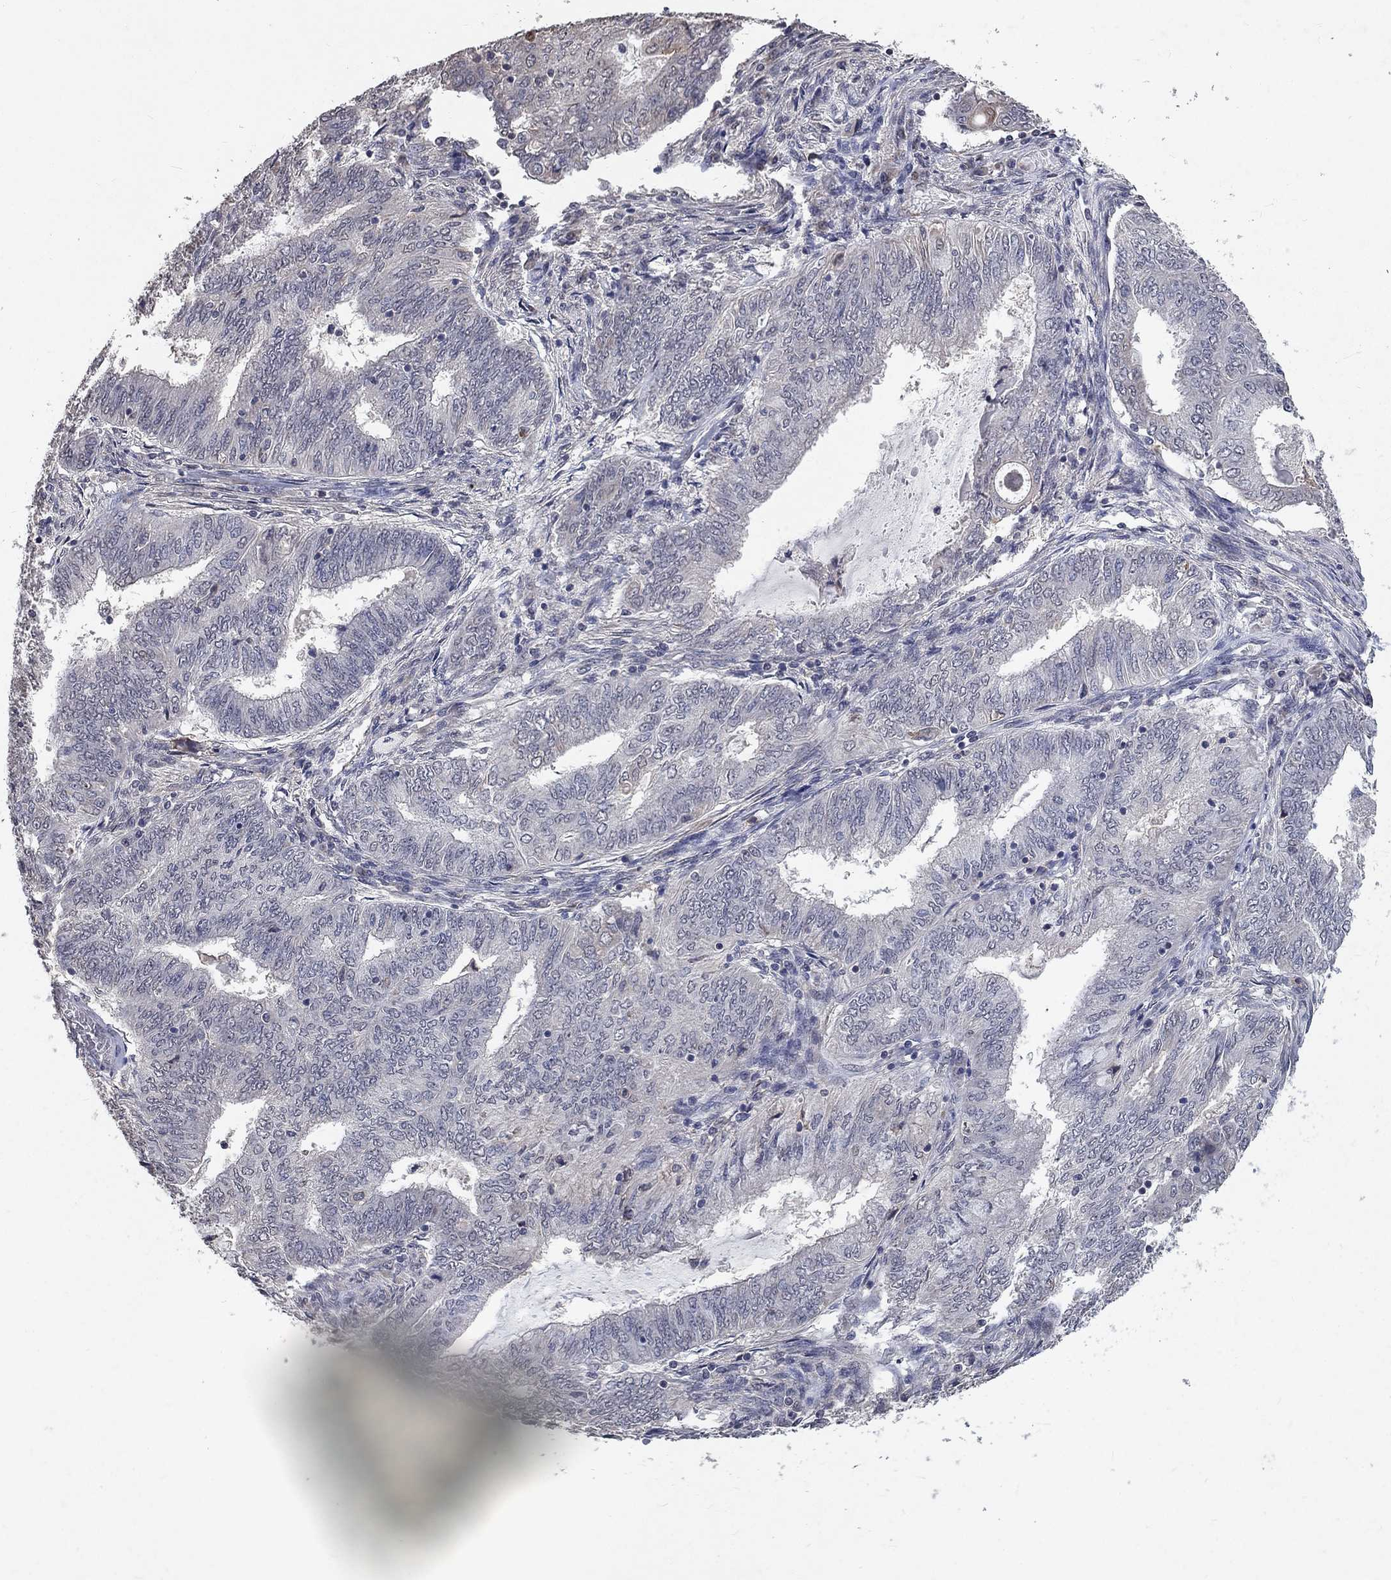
{"staining": {"intensity": "negative", "quantity": "none", "location": "none"}, "tissue": "endometrial cancer", "cell_type": "Tumor cells", "image_type": "cancer", "snomed": [{"axis": "morphology", "description": "Adenocarcinoma, NOS"}, {"axis": "topography", "description": "Endometrium"}], "caption": "Protein analysis of adenocarcinoma (endometrial) displays no significant positivity in tumor cells. Nuclei are stained in blue.", "gene": "CHST5", "patient": {"sex": "female", "age": 62}}